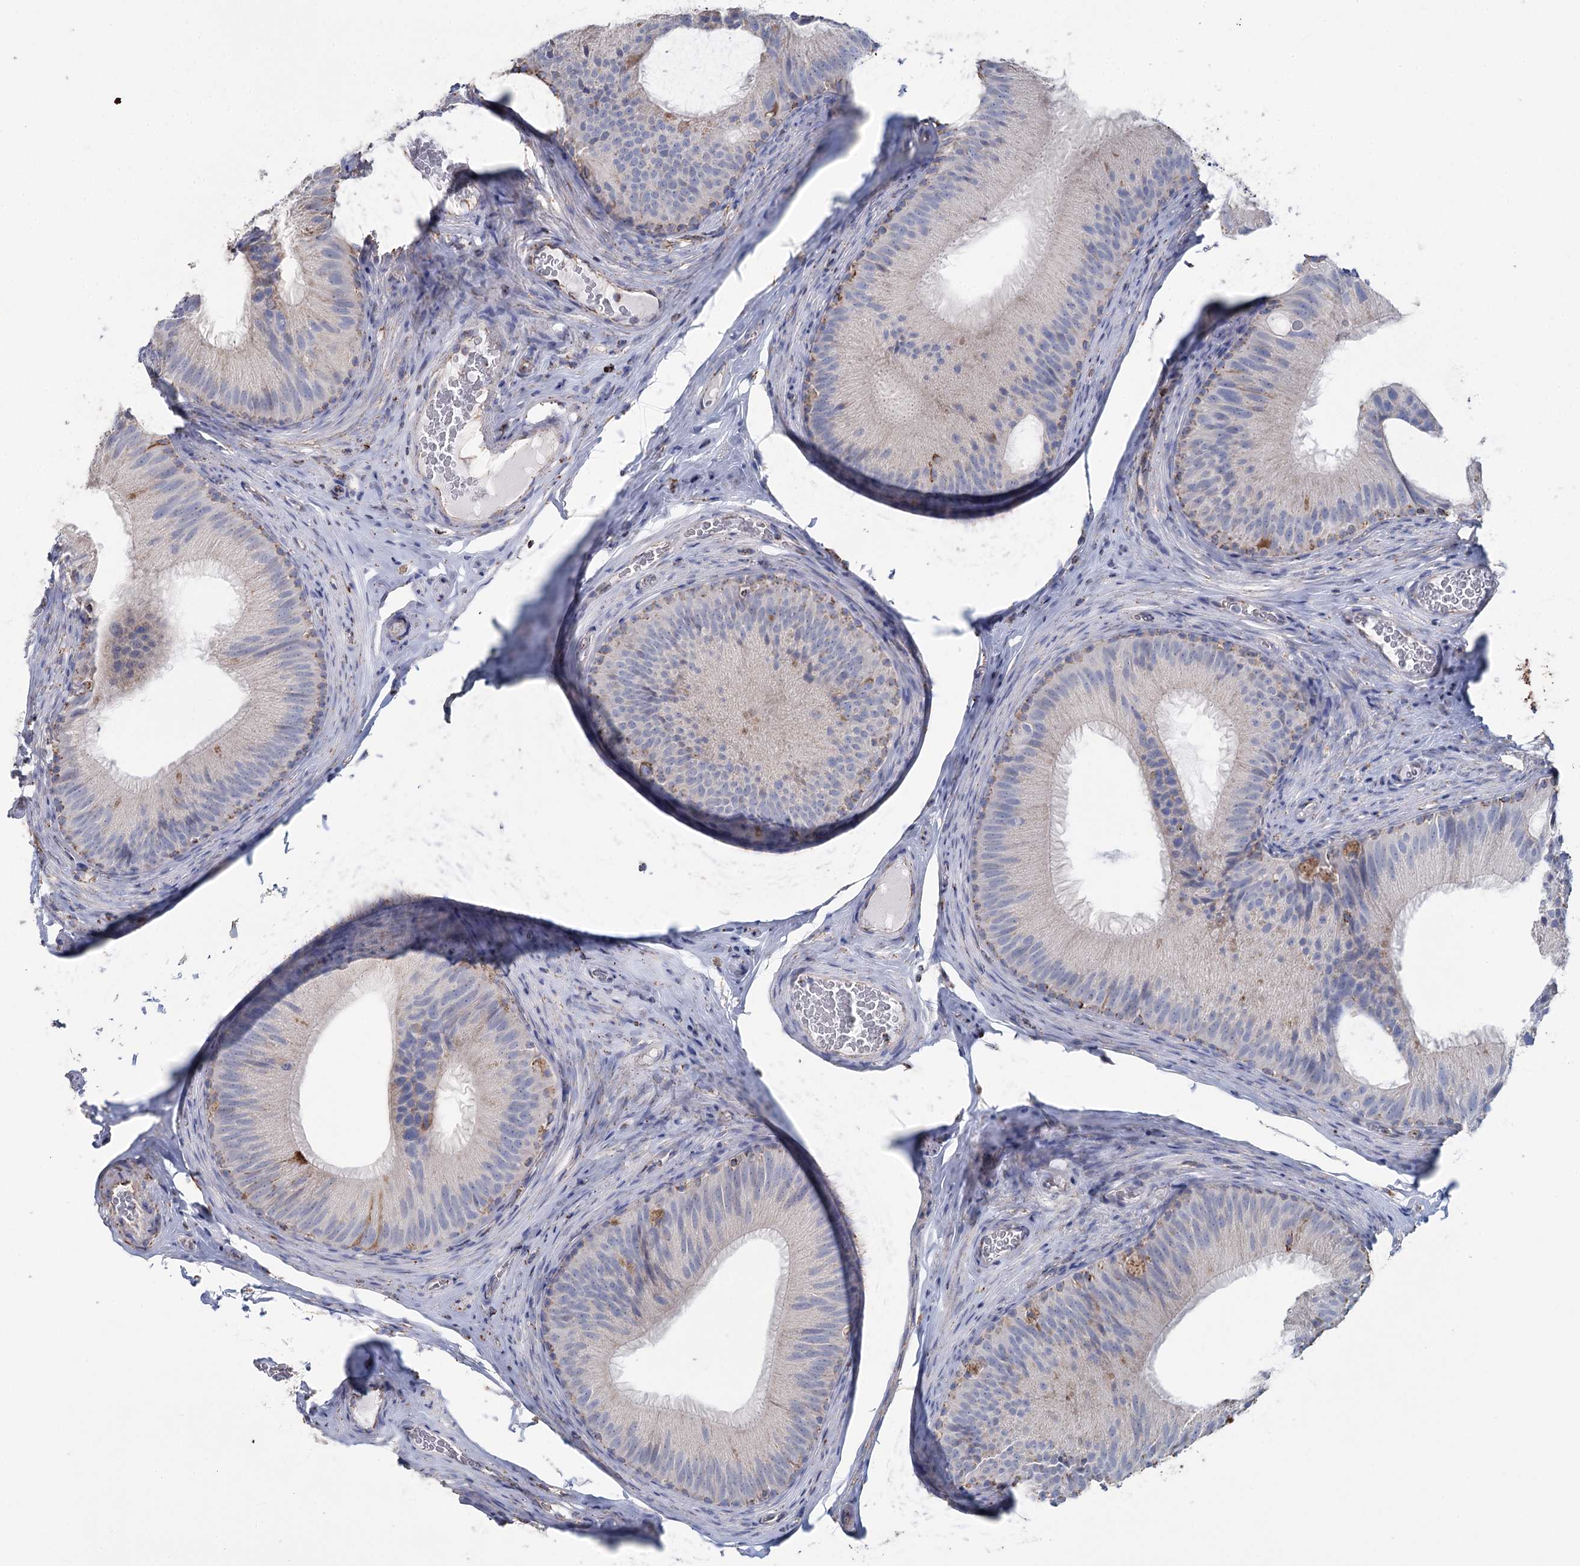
{"staining": {"intensity": "moderate", "quantity": "<25%", "location": "cytoplasmic/membranous"}, "tissue": "epididymis", "cell_type": "Glandular cells", "image_type": "normal", "snomed": [{"axis": "morphology", "description": "Normal tissue, NOS"}, {"axis": "topography", "description": "Epididymis"}], "caption": "Epididymis stained for a protein (brown) reveals moderate cytoplasmic/membranous positive positivity in approximately <25% of glandular cells.", "gene": "MRPL44", "patient": {"sex": "male", "age": 34}}